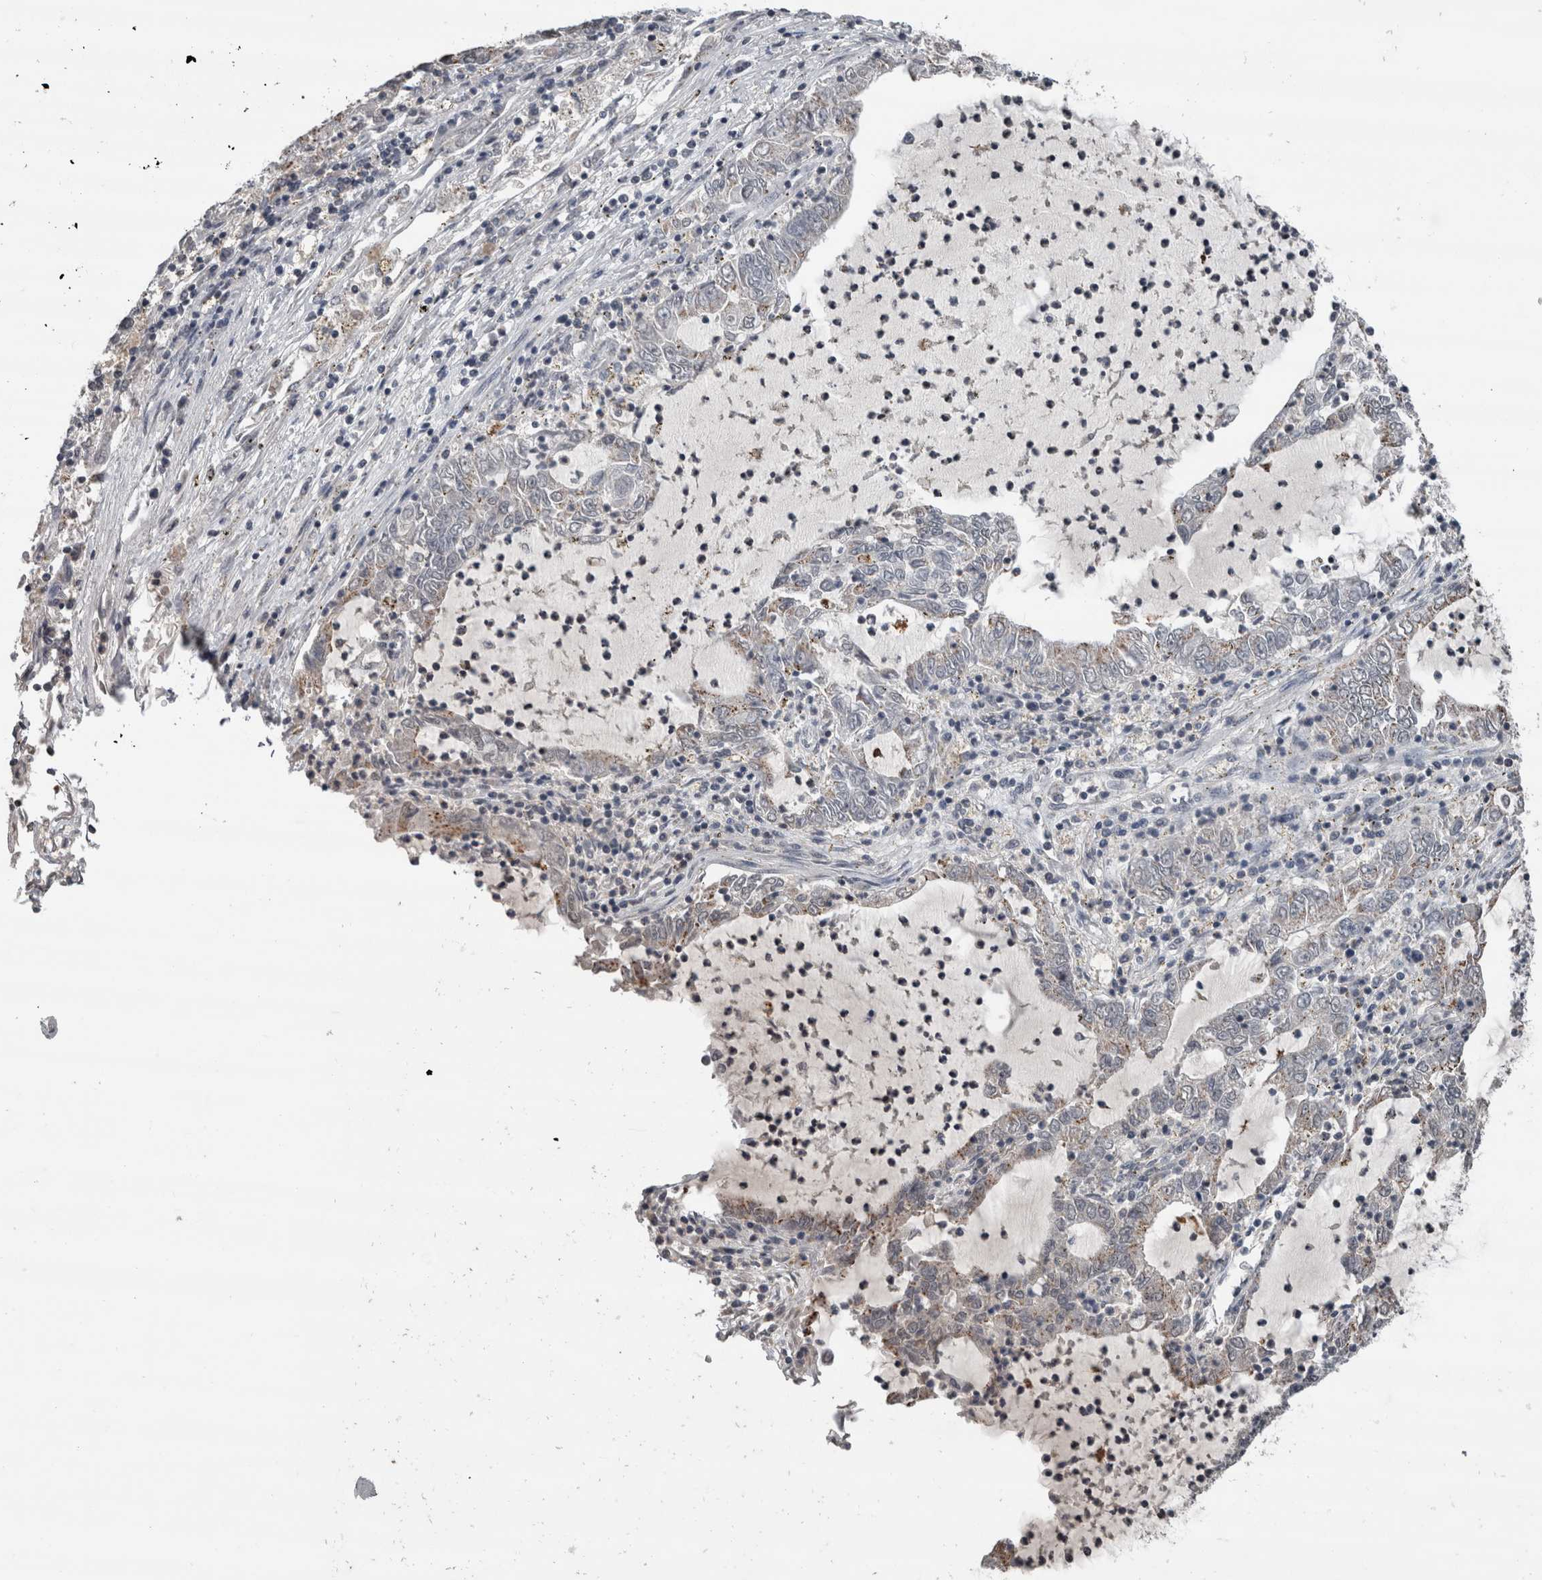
{"staining": {"intensity": "weak", "quantity": "<25%", "location": "cytoplasmic/membranous"}, "tissue": "lung cancer", "cell_type": "Tumor cells", "image_type": "cancer", "snomed": [{"axis": "morphology", "description": "Adenocarcinoma, NOS"}, {"axis": "topography", "description": "Lung"}], "caption": "This photomicrograph is of lung adenocarcinoma stained with IHC to label a protein in brown with the nuclei are counter-stained blue. There is no expression in tumor cells.", "gene": "MAFF", "patient": {"sex": "female", "age": 51}}